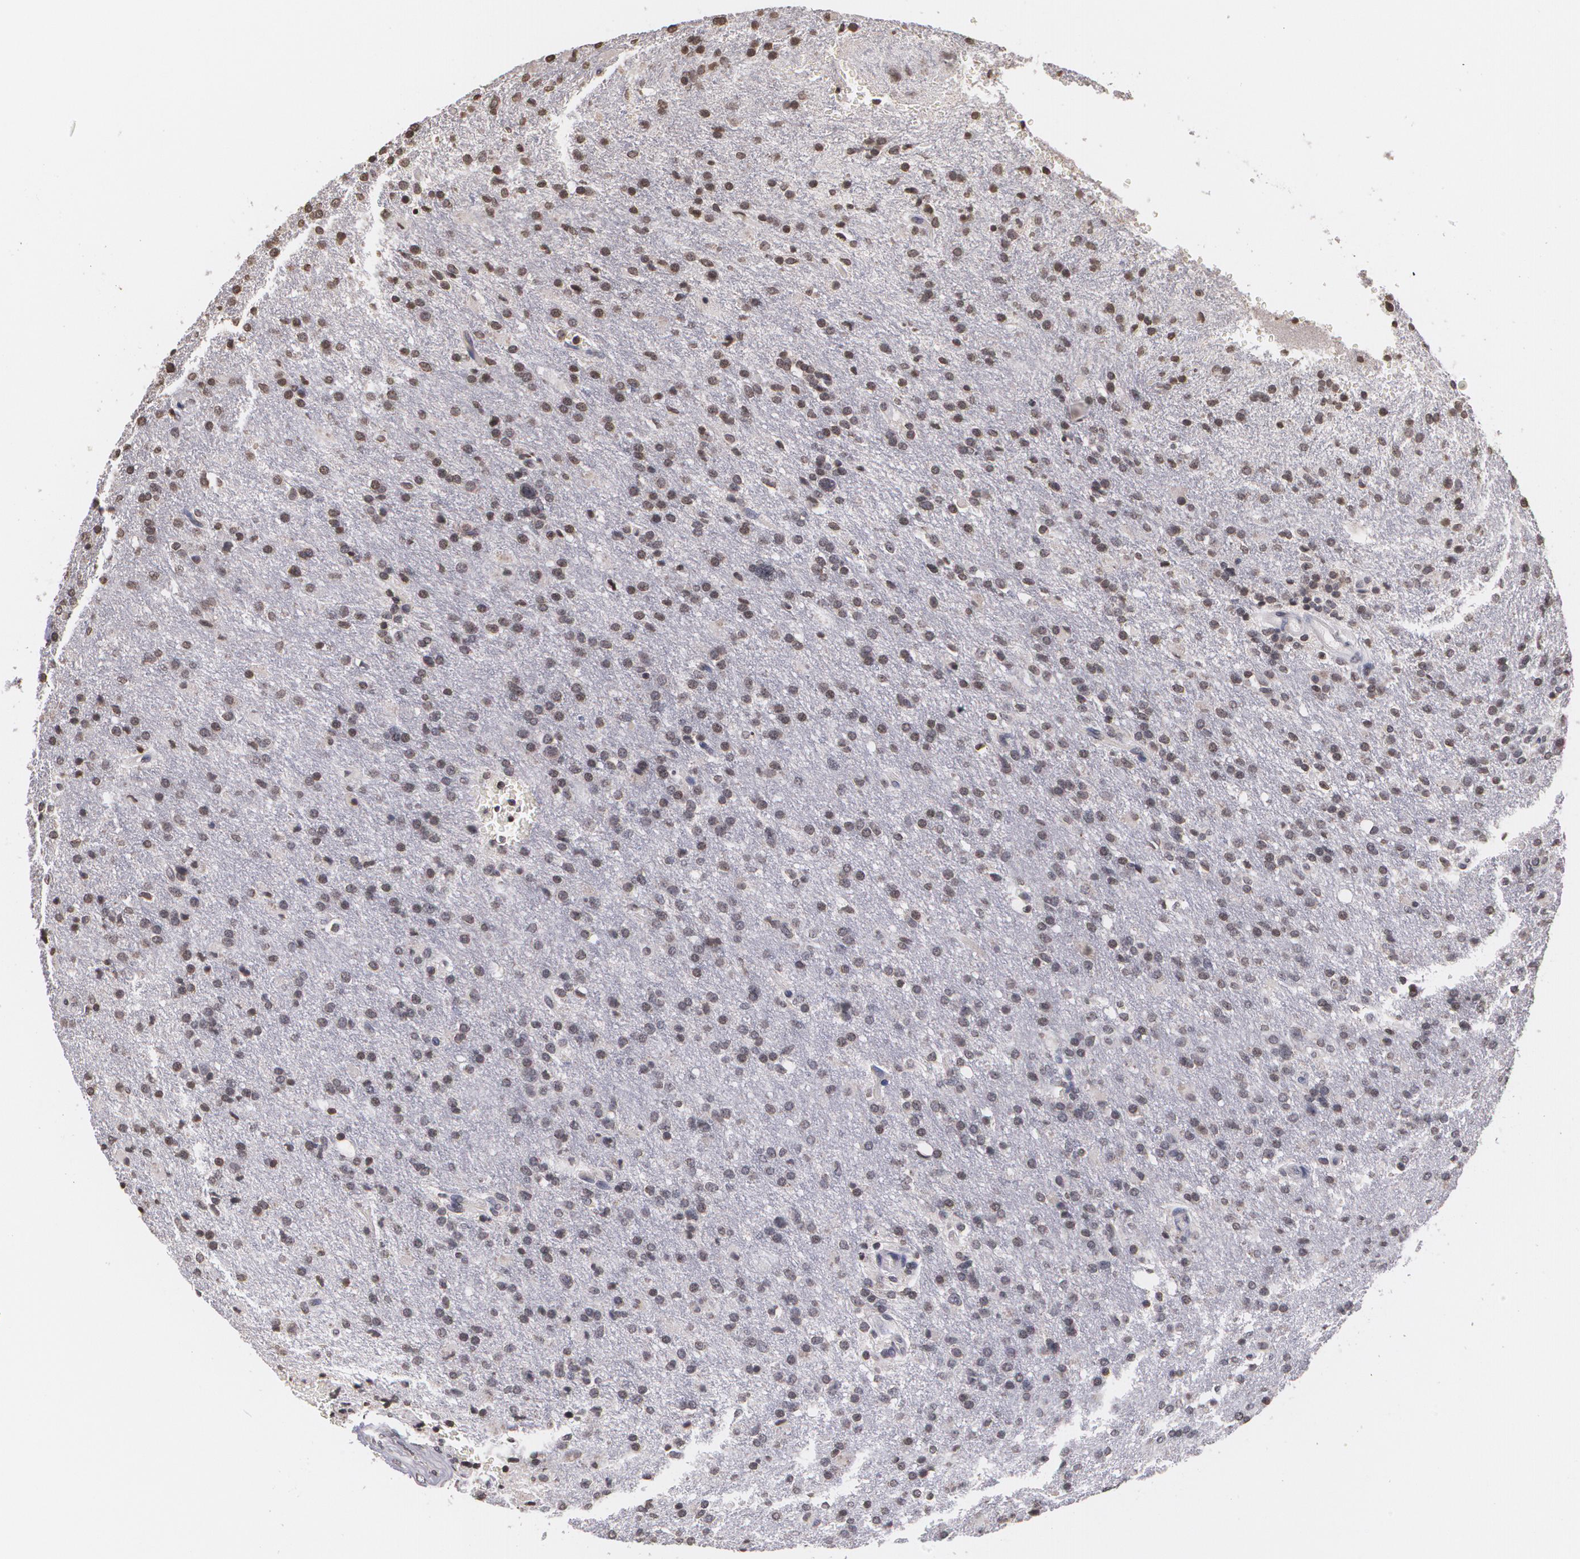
{"staining": {"intensity": "negative", "quantity": "none", "location": "none"}, "tissue": "glioma", "cell_type": "Tumor cells", "image_type": "cancer", "snomed": [{"axis": "morphology", "description": "Glioma, malignant, High grade"}, {"axis": "topography", "description": "Brain"}], "caption": "The immunohistochemistry photomicrograph has no significant positivity in tumor cells of glioma tissue.", "gene": "THRB", "patient": {"sex": "male", "age": 68}}